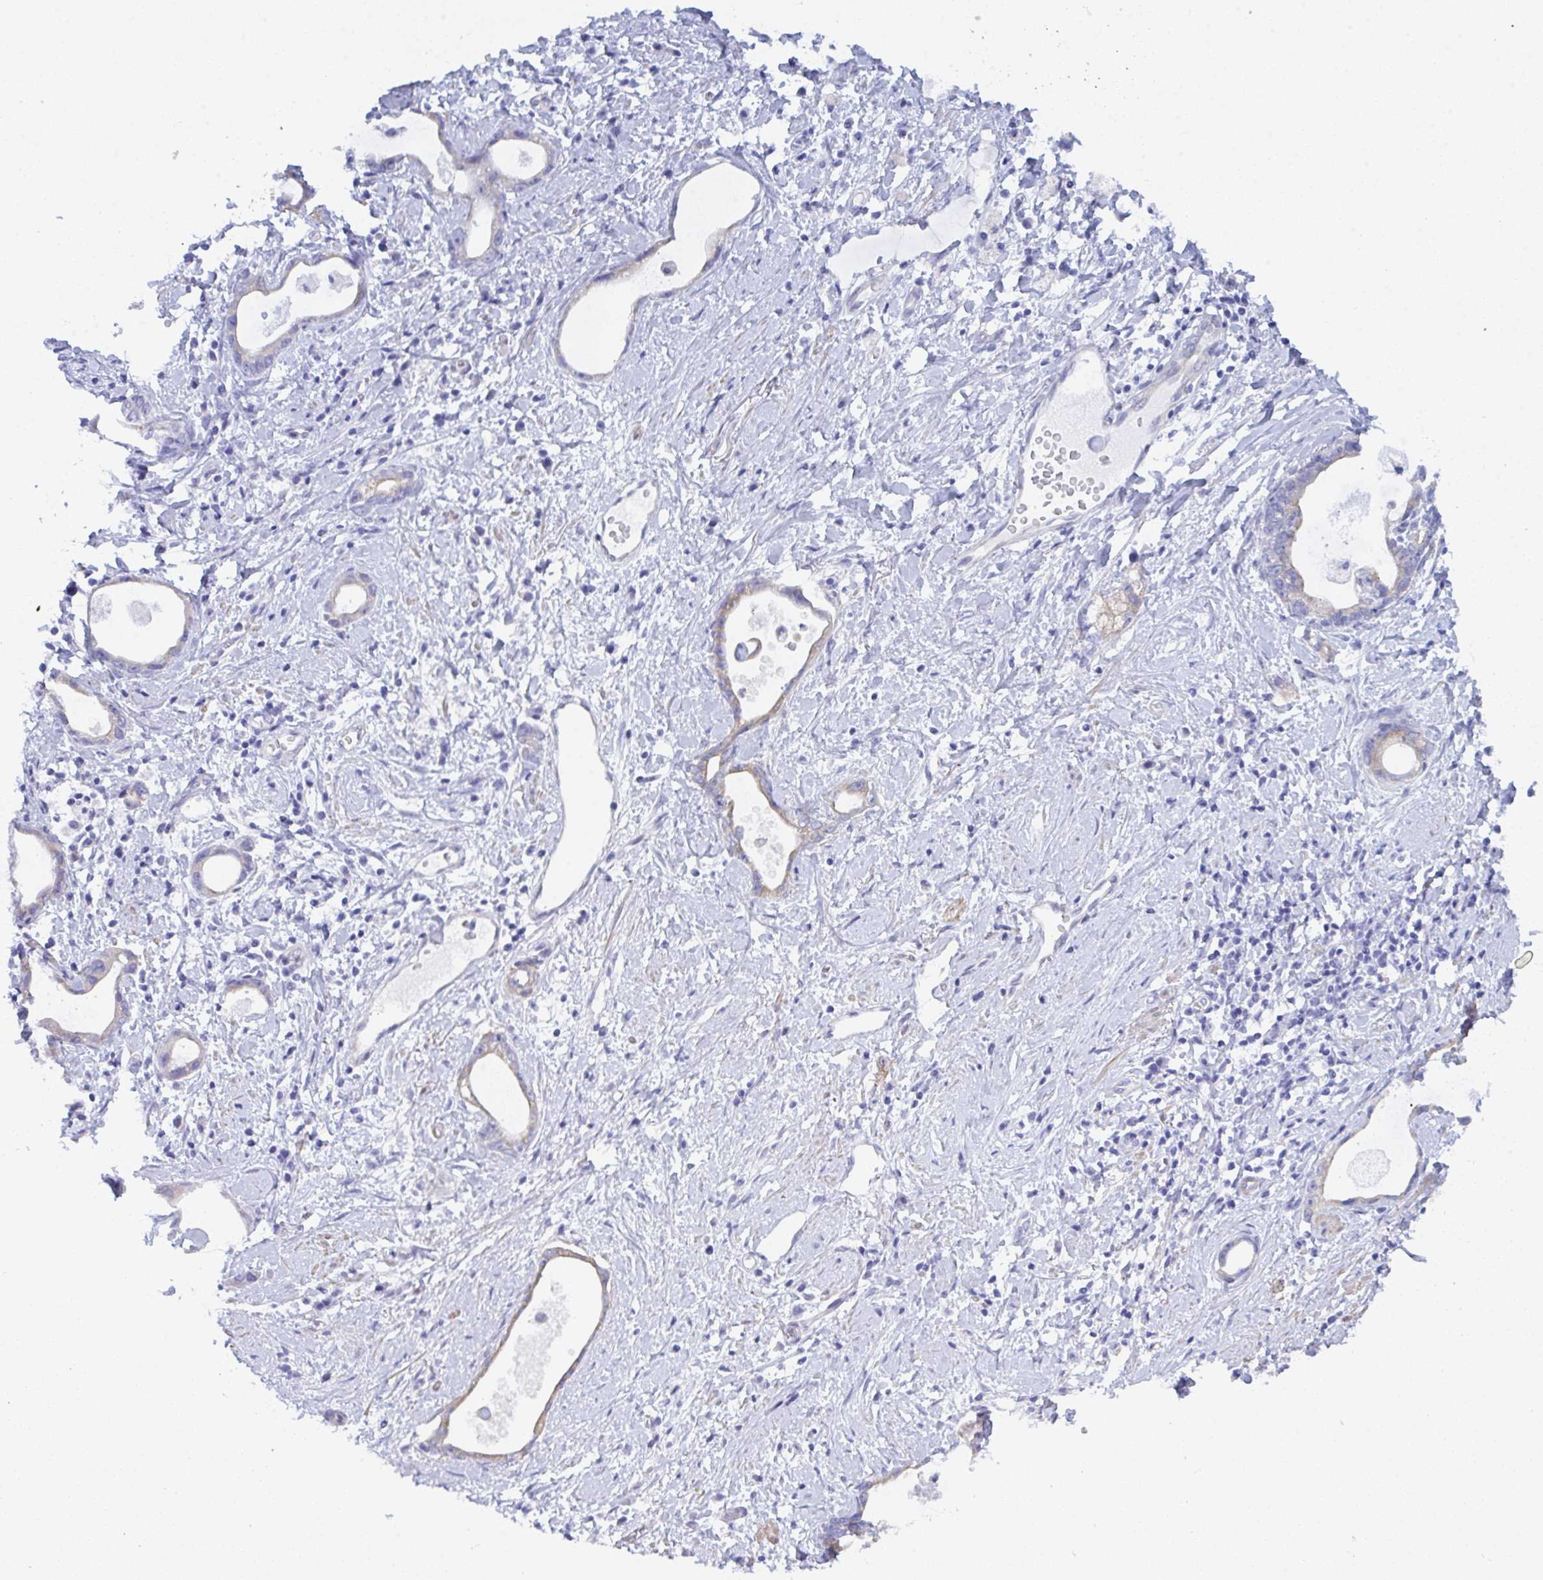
{"staining": {"intensity": "moderate", "quantity": "<25%", "location": "cytoplasmic/membranous"}, "tissue": "stomach cancer", "cell_type": "Tumor cells", "image_type": "cancer", "snomed": [{"axis": "morphology", "description": "Adenocarcinoma, NOS"}, {"axis": "topography", "description": "Stomach"}], "caption": "An immunohistochemistry (IHC) histopathology image of tumor tissue is shown. Protein staining in brown shows moderate cytoplasmic/membranous positivity in adenocarcinoma (stomach) within tumor cells.", "gene": "CEP170B", "patient": {"sex": "male", "age": 55}}